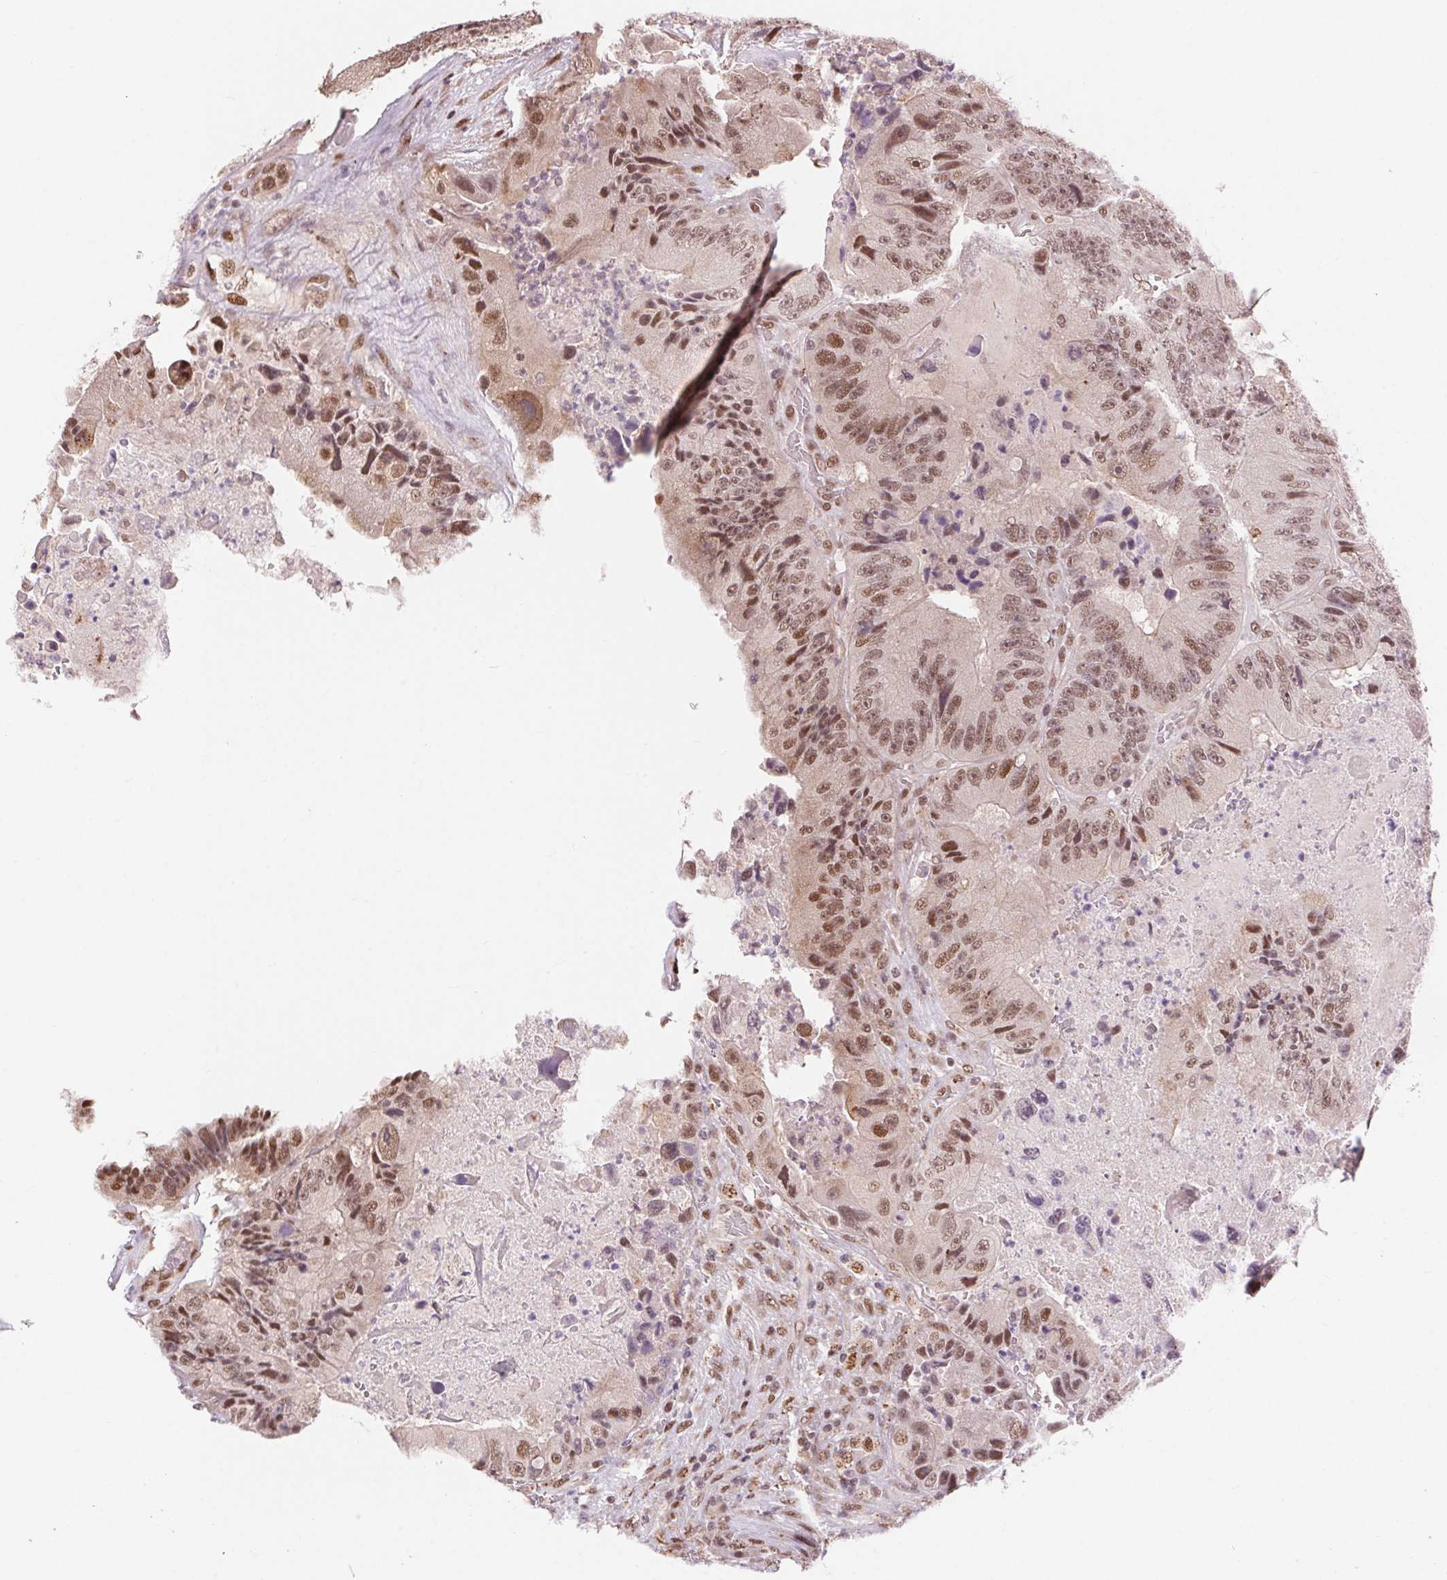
{"staining": {"intensity": "moderate", "quantity": ">75%", "location": "nuclear"}, "tissue": "colorectal cancer", "cell_type": "Tumor cells", "image_type": "cancer", "snomed": [{"axis": "morphology", "description": "Adenocarcinoma, NOS"}, {"axis": "topography", "description": "Colon"}], "caption": "This micrograph exhibits colorectal cancer (adenocarcinoma) stained with immunohistochemistry to label a protein in brown. The nuclear of tumor cells show moderate positivity for the protein. Nuclei are counter-stained blue.", "gene": "RAD23A", "patient": {"sex": "female", "age": 86}}